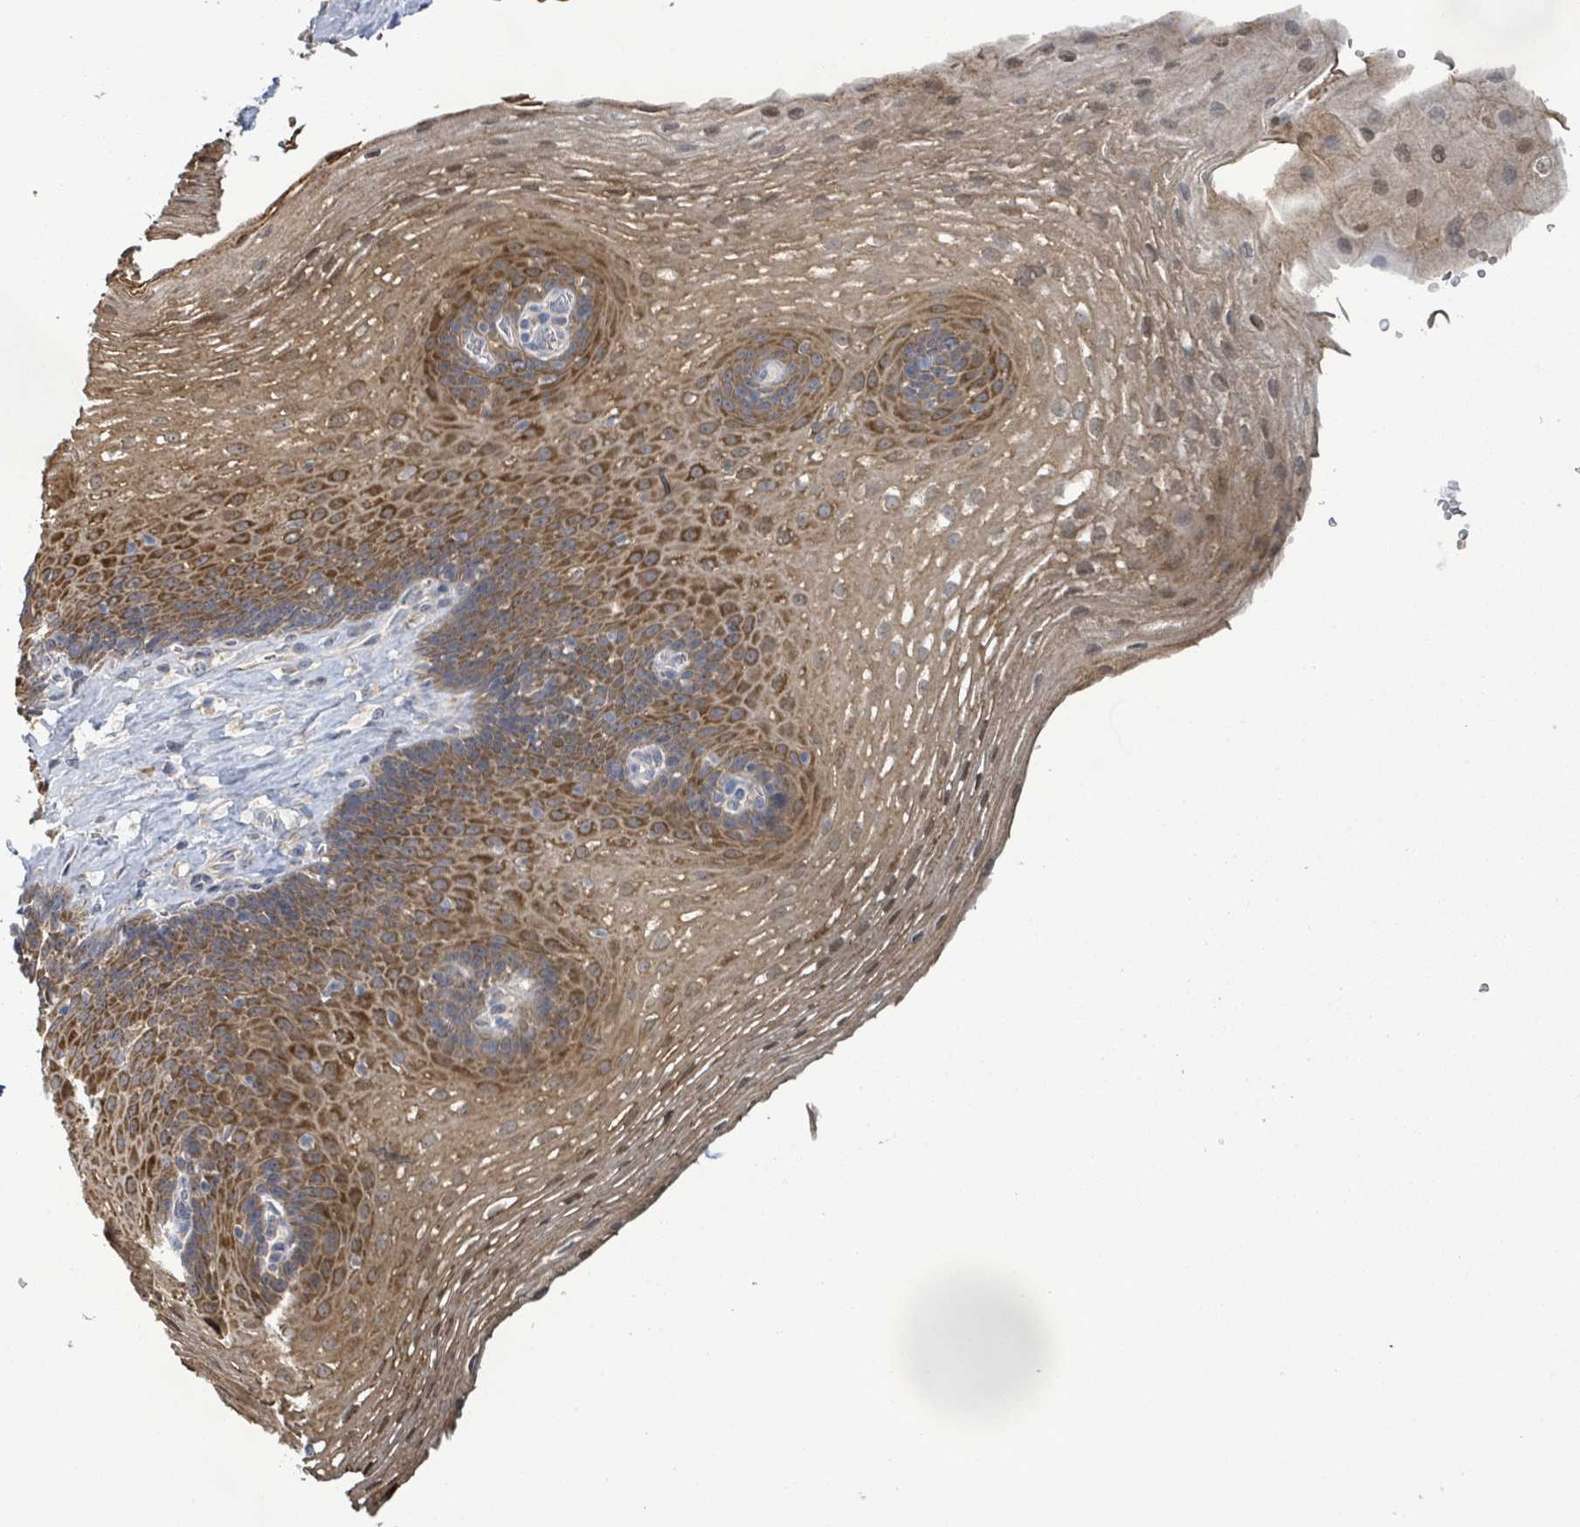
{"staining": {"intensity": "strong", "quantity": "25%-75%", "location": "cytoplasmic/membranous"}, "tissue": "esophagus", "cell_type": "Squamous epithelial cells", "image_type": "normal", "snomed": [{"axis": "morphology", "description": "Normal tissue, NOS"}, {"axis": "topography", "description": "Esophagus"}], "caption": "High-magnification brightfield microscopy of unremarkable esophagus stained with DAB (brown) and counterstained with hematoxylin (blue). squamous epithelial cells exhibit strong cytoplasmic/membranous expression is seen in about25%-75% of cells. (Stains: DAB (3,3'-diaminobenzidine) in brown, nuclei in blue, Microscopy: brightfield microscopy at high magnification).", "gene": "ATP13A1", "patient": {"sex": "female", "age": 66}}